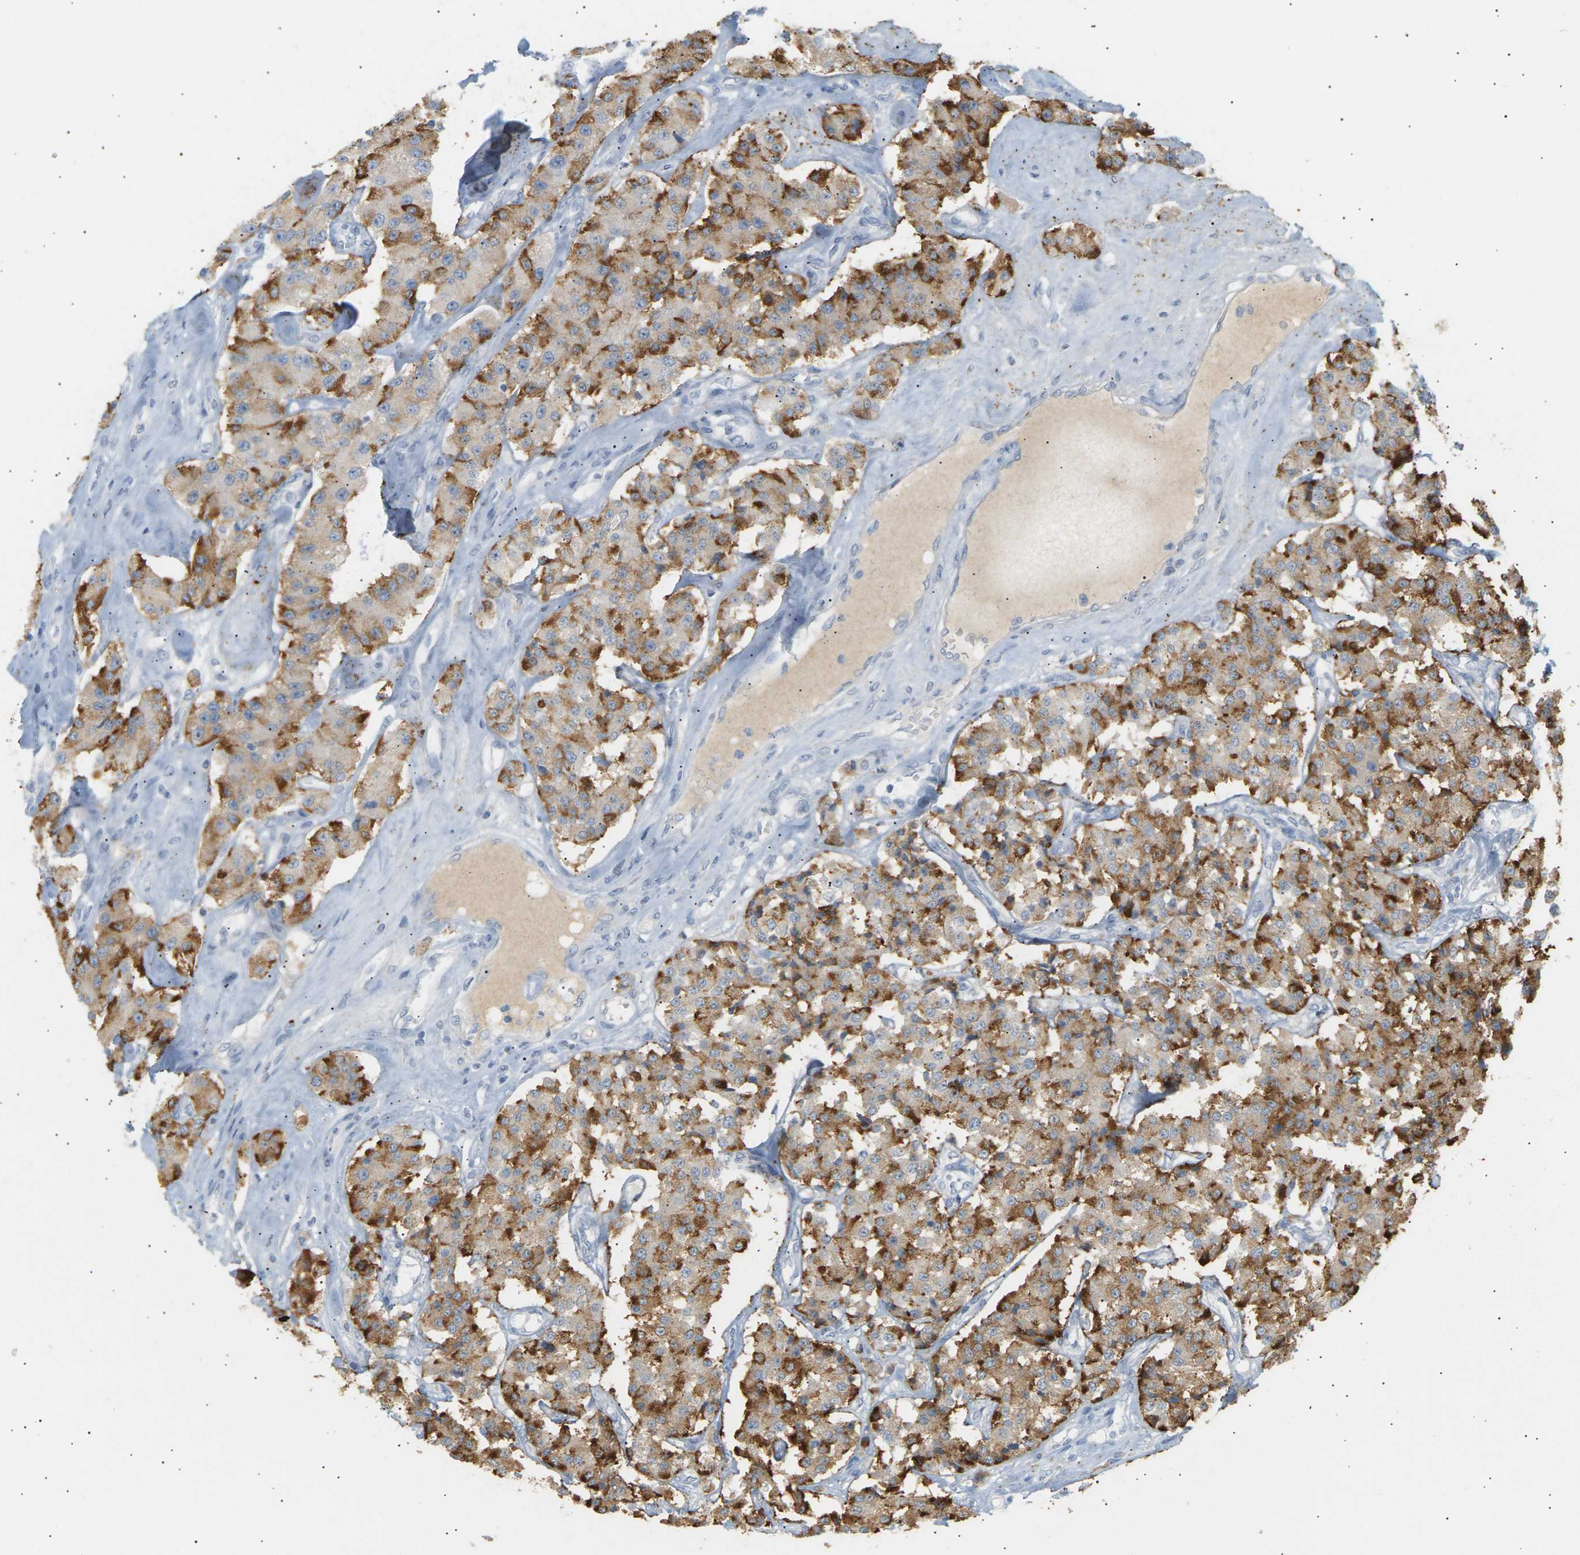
{"staining": {"intensity": "moderate", "quantity": ">75%", "location": "cytoplasmic/membranous"}, "tissue": "carcinoid", "cell_type": "Tumor cells", "image_type": "cancer", "snomed": [{"axis": "morphology", "description": "Carcinoid, malignant, NOS"}, {"axis": "topography", "description": "Pancreas"}], "caption": "Immunohistochemical staining of human carcinoid (malignant) reveals medium levels of moderate cytoplasmic/membranous protein expression in approximately >75% of tumor cells. The staining is performed using DAB (3,3'-diaminobenzidine) brown chromogen to label protein expression. The nuclei are counter-stained blue using hematoxylin.", "gene": "CLU", "patient": {"sex": "male", "age": 41}}